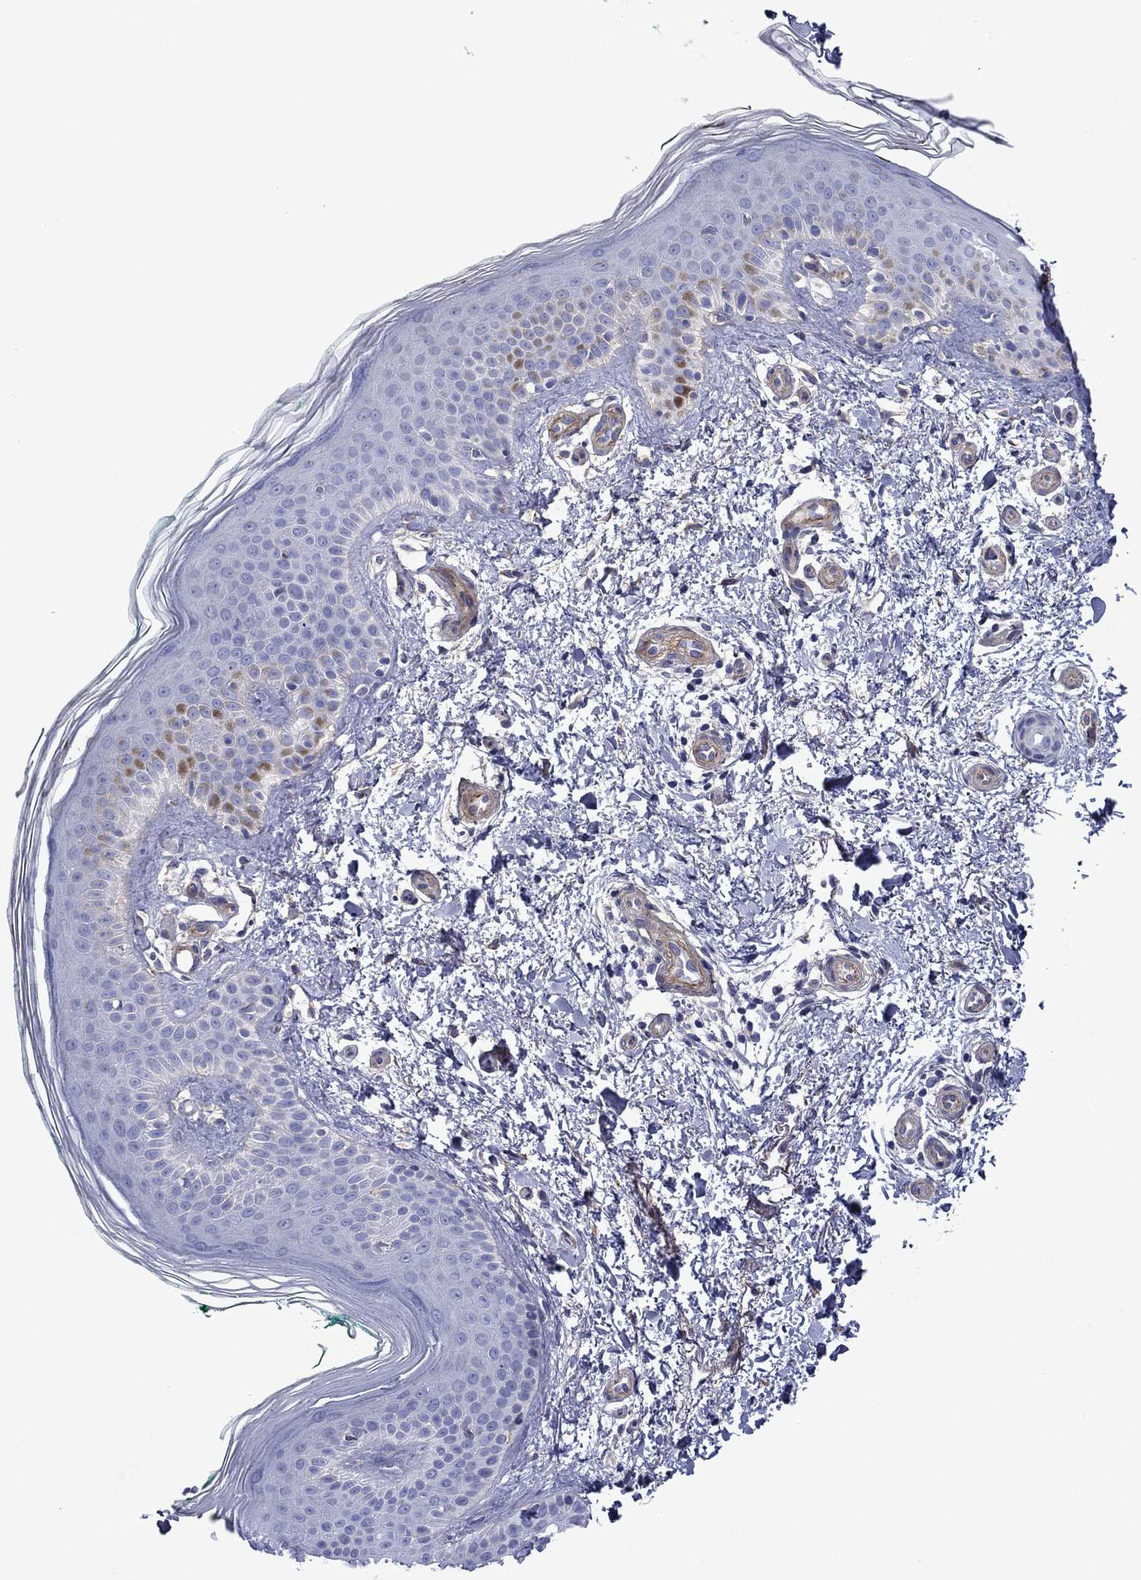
{"staining": {"intensity": "negative", "quantity": "none", "location": "none"}, "tissue": "skin", "cell_type": "Fibroblasts", "image_type": "normal", "snomed": [{"axis": "morphology", "description": "Normal tissue, NOS"}, {"axis": "morphology", "description": "Inflammation, NOS"}, {"axis": "morphology", "description": "Fibrosis, NOS"}, {"axis": "topography", "description": "Skin"}], "caption": "This is an immunohistochemistry photomicrograph of unremarkable human skin. There is no staining in fibroblasts.", "gene": "HSPG2", "patient": {"sex": "male", "age": 71}}